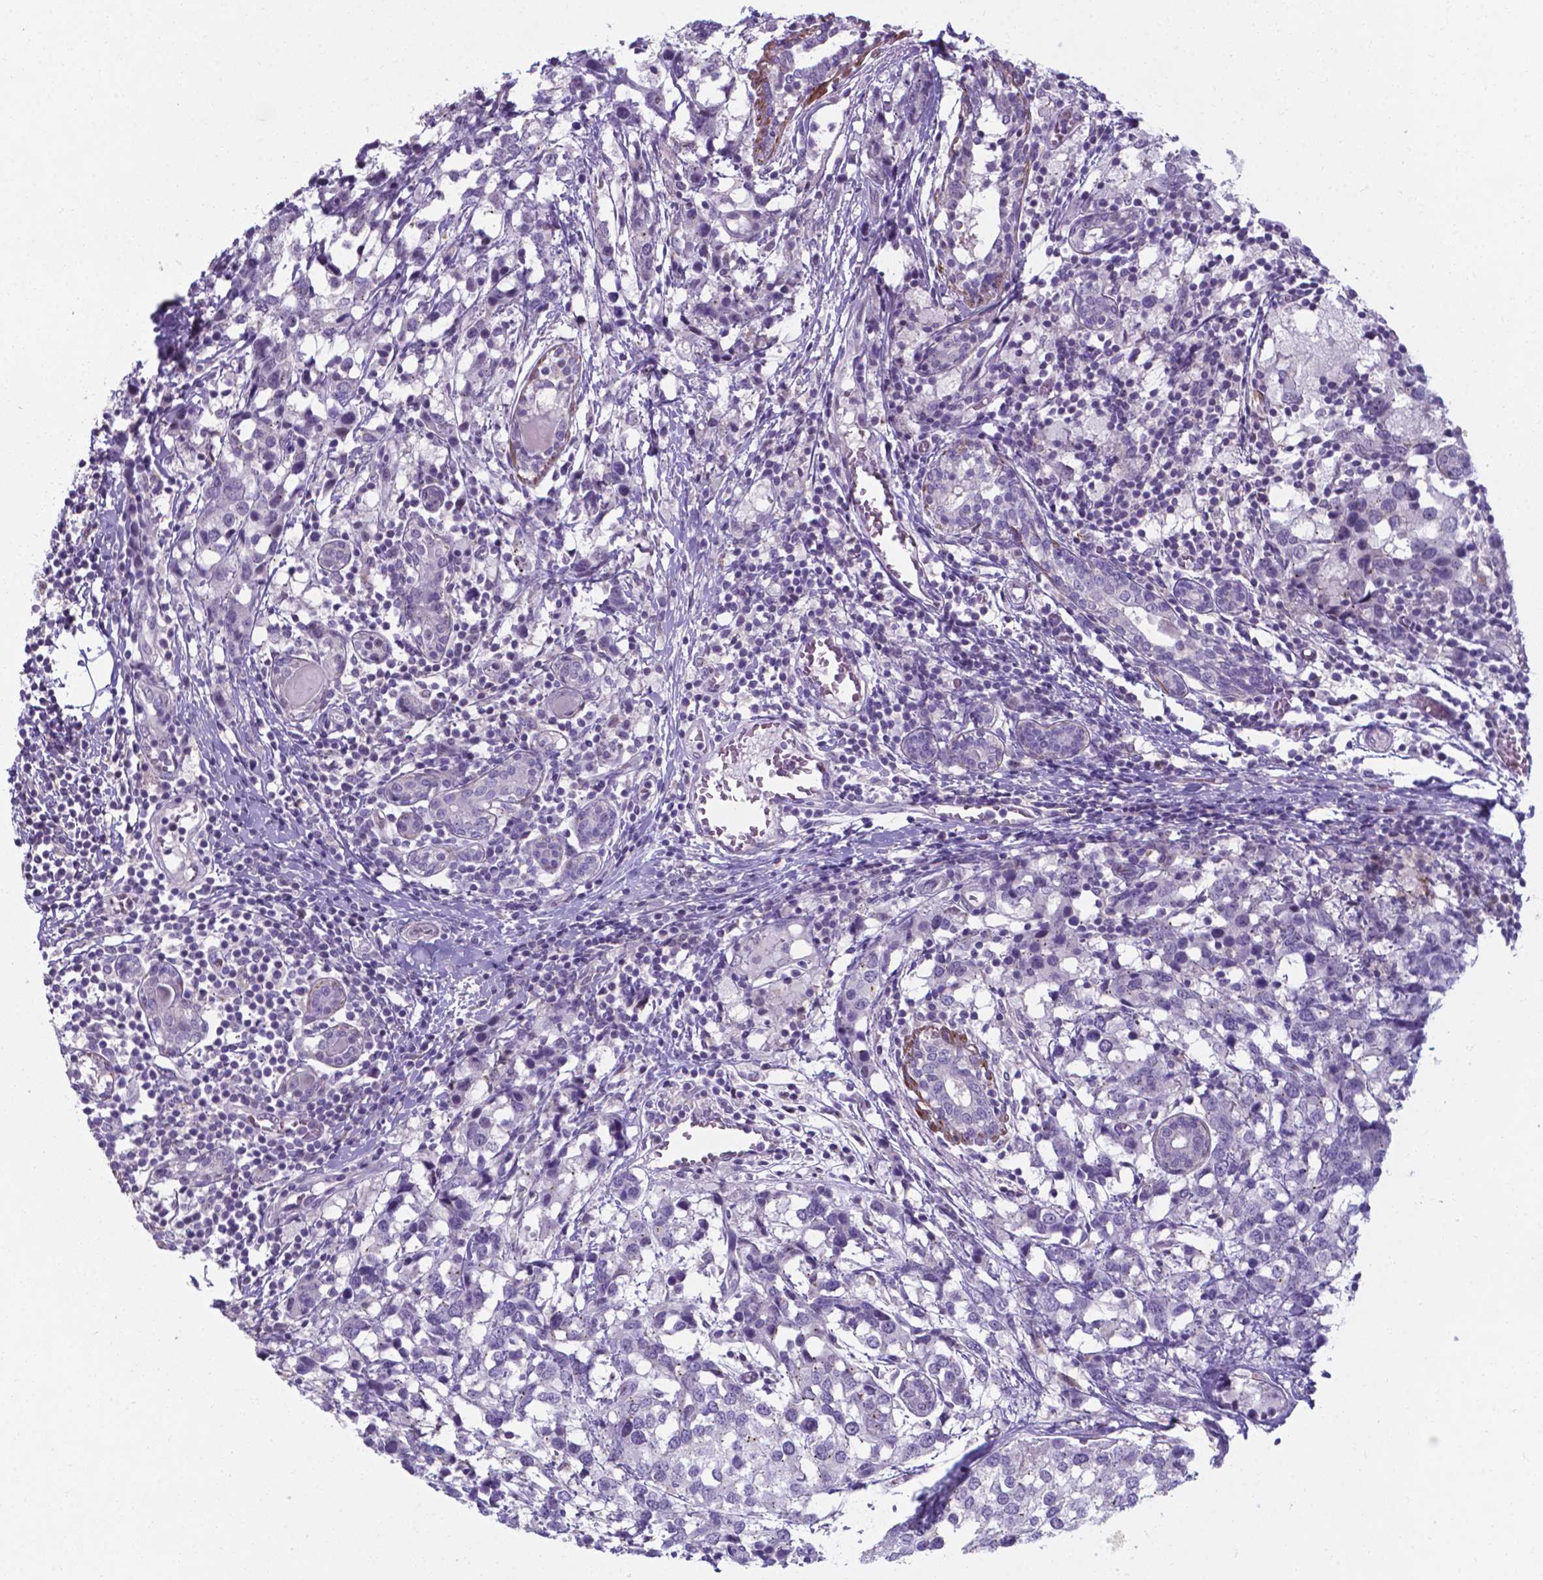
{"staining": {"intensity": "negative", "quantity": "none", "location": "none"}, "tissue": "breast cancer", "cell_type": "Tumor cells", "image_type": "cancer", "snomed": [{"axis": "morphology", "description": "Lobular carcinoma"}, {"axis": "topography", "description": "Breast"}], "caption": "This photomicrograph is of breast cancer (lobular carcinoma) stained with immunohistochemistry to label a protein in brown with the nuclei are counter-stained blue. There is no positivity in tumor cells.", "gene": "AP5B1", "patient": {"sex": "female", "age": 59}}